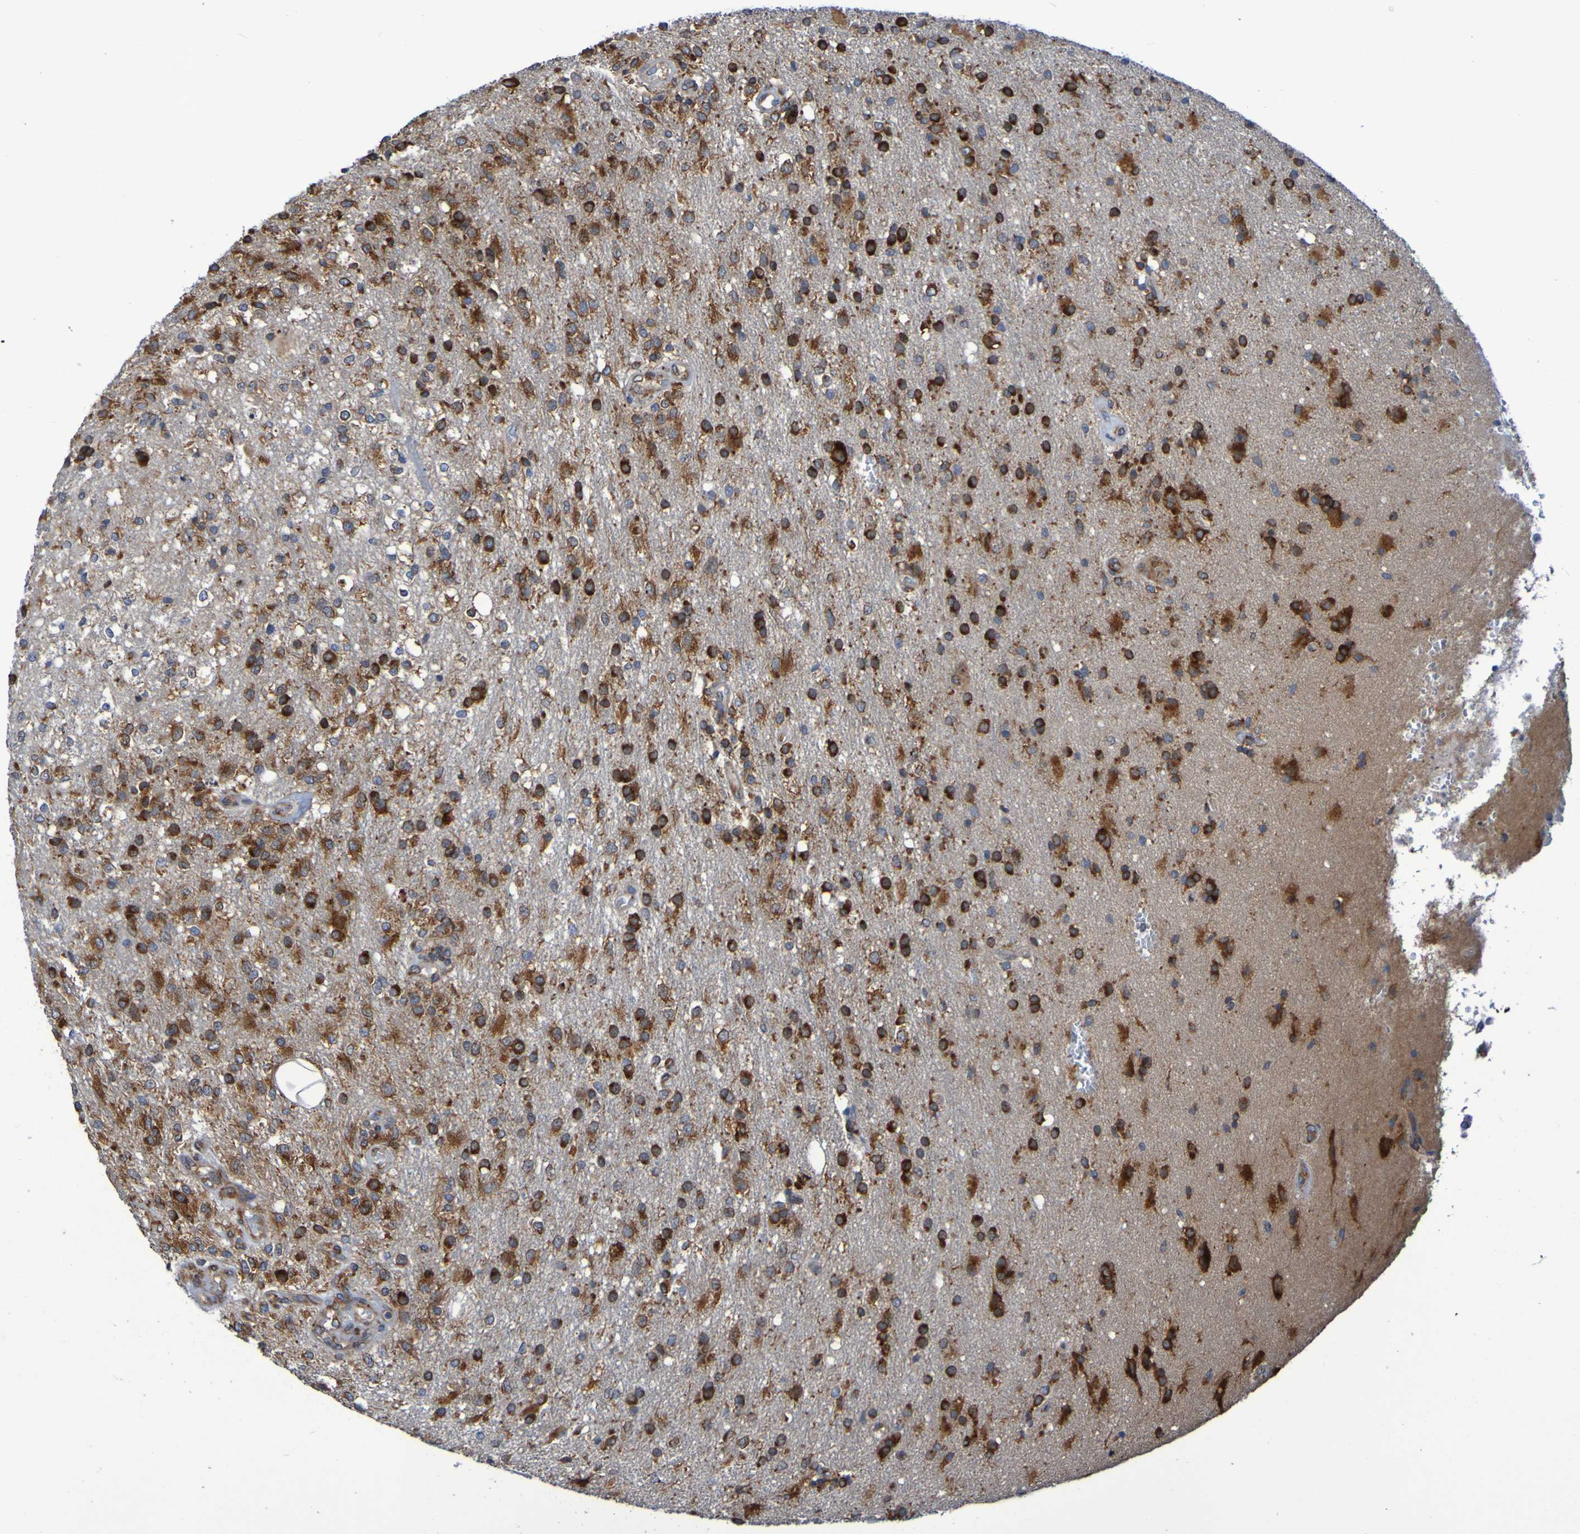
{"staining": {"intensity": "strong", "quantity": ">75%", "location": "cytoplasmic/membranous"}, "tissue": "glioma", "cell_type": "Tumor cells", "image_type": "cancer", "snomed": [{"axis": "morphology", "description": "Normal tissue, NOS"}, {"axis": "morphology", "description": "Glioma, malignant, High grade"}, {"axis": "topography", "description": "Cerebral cortex"}], "caption": "This micrograph shows high-grade glioma (malignant) stained with IHC to label a protein in brown. The cytoplasmic/membranous of tumor cells show strong positivity for the protein. Nuclei are counter-stained blue.", "gene": "FKBP3", "patient": {"sex": "male", "age": 77}}